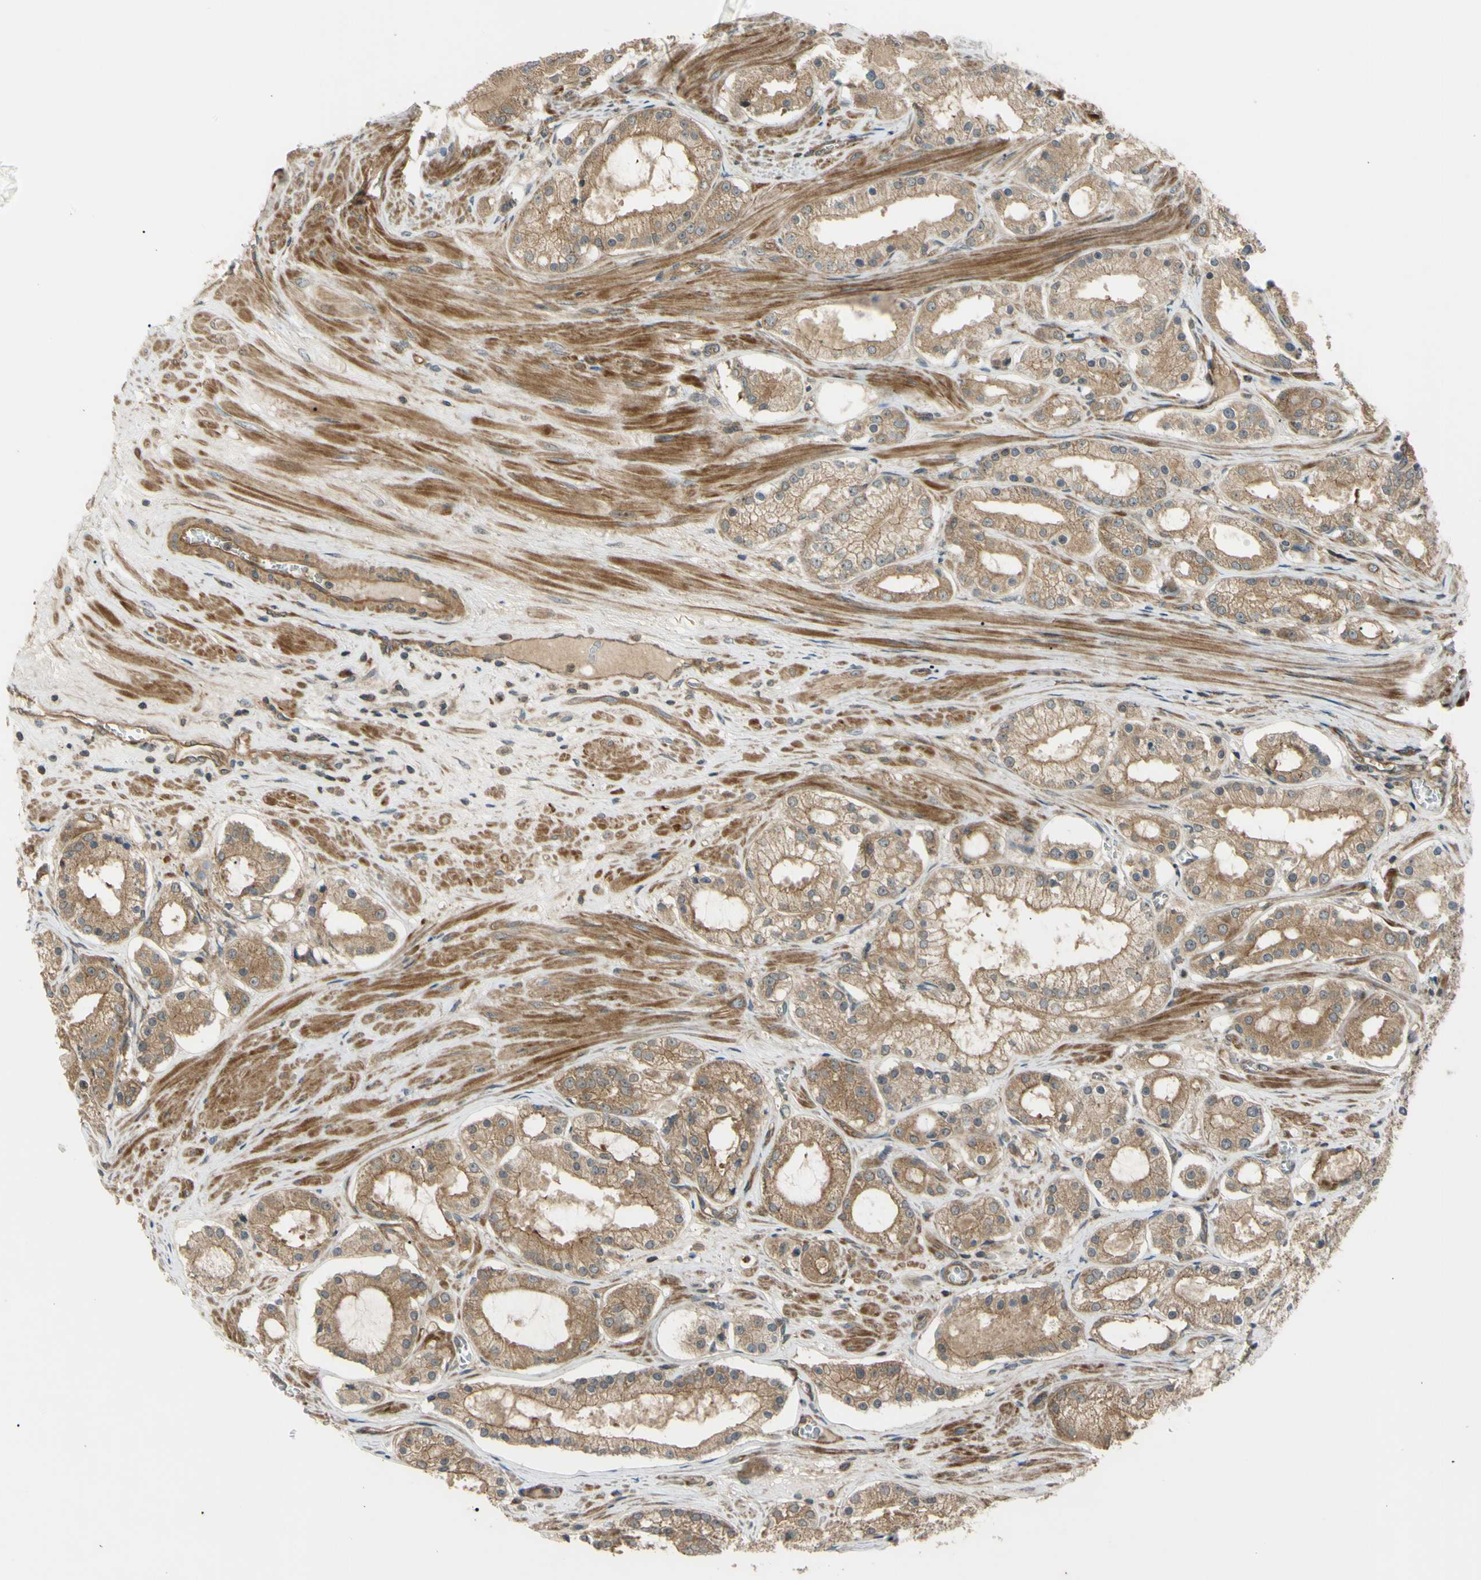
{"staining": {"intensity": "moderate", "quantity": ">75%", "location": "cytoplasmic/membranous"}, "tissue": "prostate cancer", "cell_type": "Tumor cells", "image_type": "cancer", "snomed": [{"axis": "morphology", "description": "Adenocarcinoma, High grade"}, {"axis": "topography", "description": "Prostate"}], "caption": "Immunohistochemical staining of human prostate high-grade adenocarcinoma reveals moderate cytoplasmic/membranous protein expression in about >75% of tumor cells. The protein of interest is shown in brown color, while the nuclei are stained blue.", "gene": "FLII", "patient": {"sex": "male", "age": 66}}